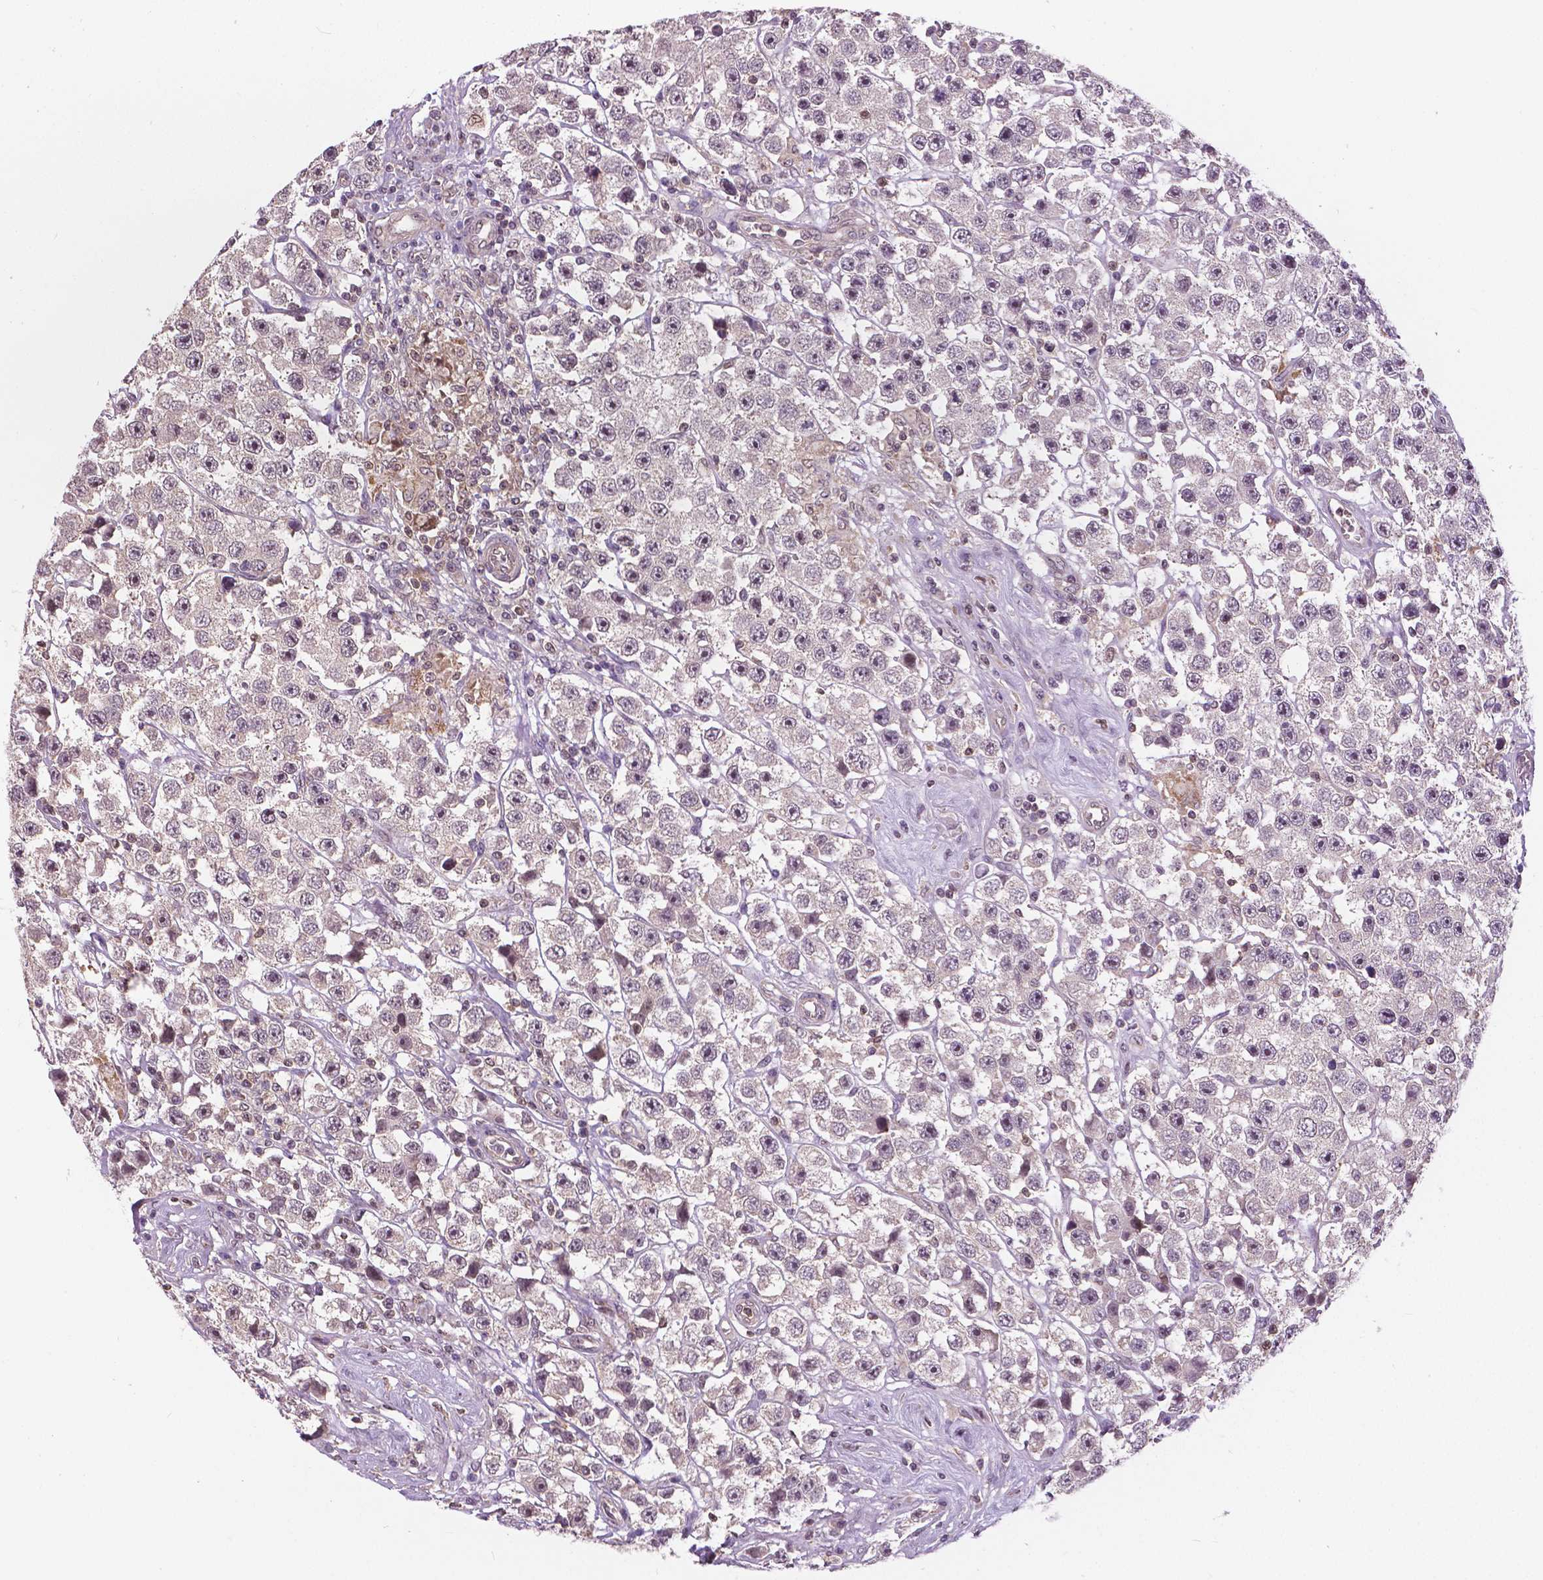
{"staining": {"intensity": "negative", "quantity": "none", "location": "none"}, "tissue": "testis cancer", "cell_type": "Tumor cells", "image_type": "cancer", "snomed": [{"axis": "morphology", "description": "Seminoma, NOS"}, {"axis": "topography", "description": "Testis"}], "caption": "Histopathology image shows no protein positivity in tumor cells of testis seminoma tissue.", "gene": "ANXA13", "patient": {"sex": "male", "age": 45}}